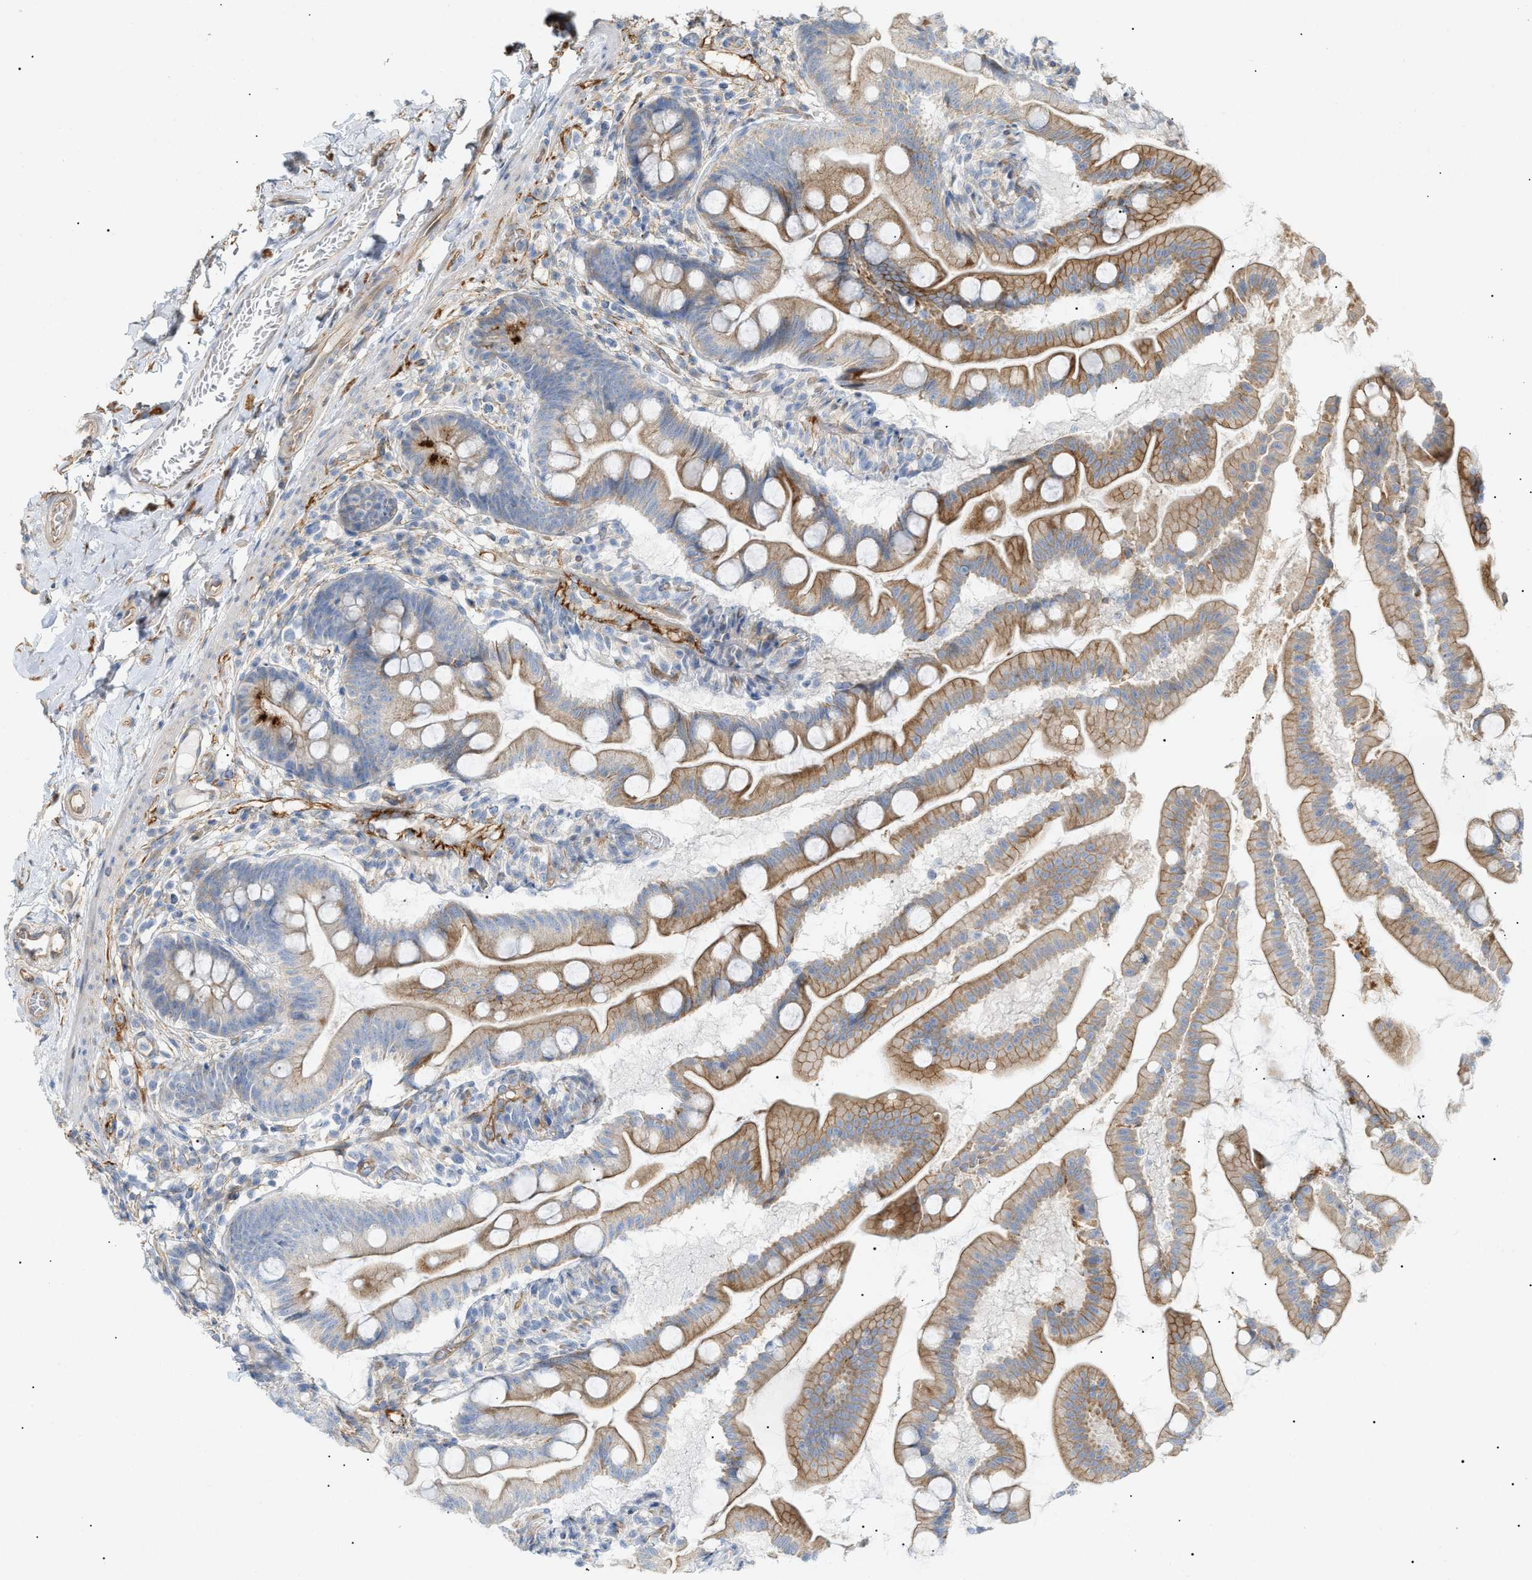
{"staining": {"intensity": "strong", "quantity": "25%-75%", "location": "cytoplasmic/membranous"}, "tissue": "small intestine", "cell_type": "Glandular cells", "image_type": "normal", "snomed": [{"axis": "morphology", "description": "Normal tissue, NOS"}, {"axis": "topography", "description": "Small intestine"}], "caption": "Immunohistochemistry histopathology image of unremarkable human small intestine stained for a protein (brown), which reveals high levels of strong cytoplasmic/membranous staining in about 25%-75% of glandular cells.", "gene": "ZFHX2", "patient": {"sex": "female", "age": 56}}